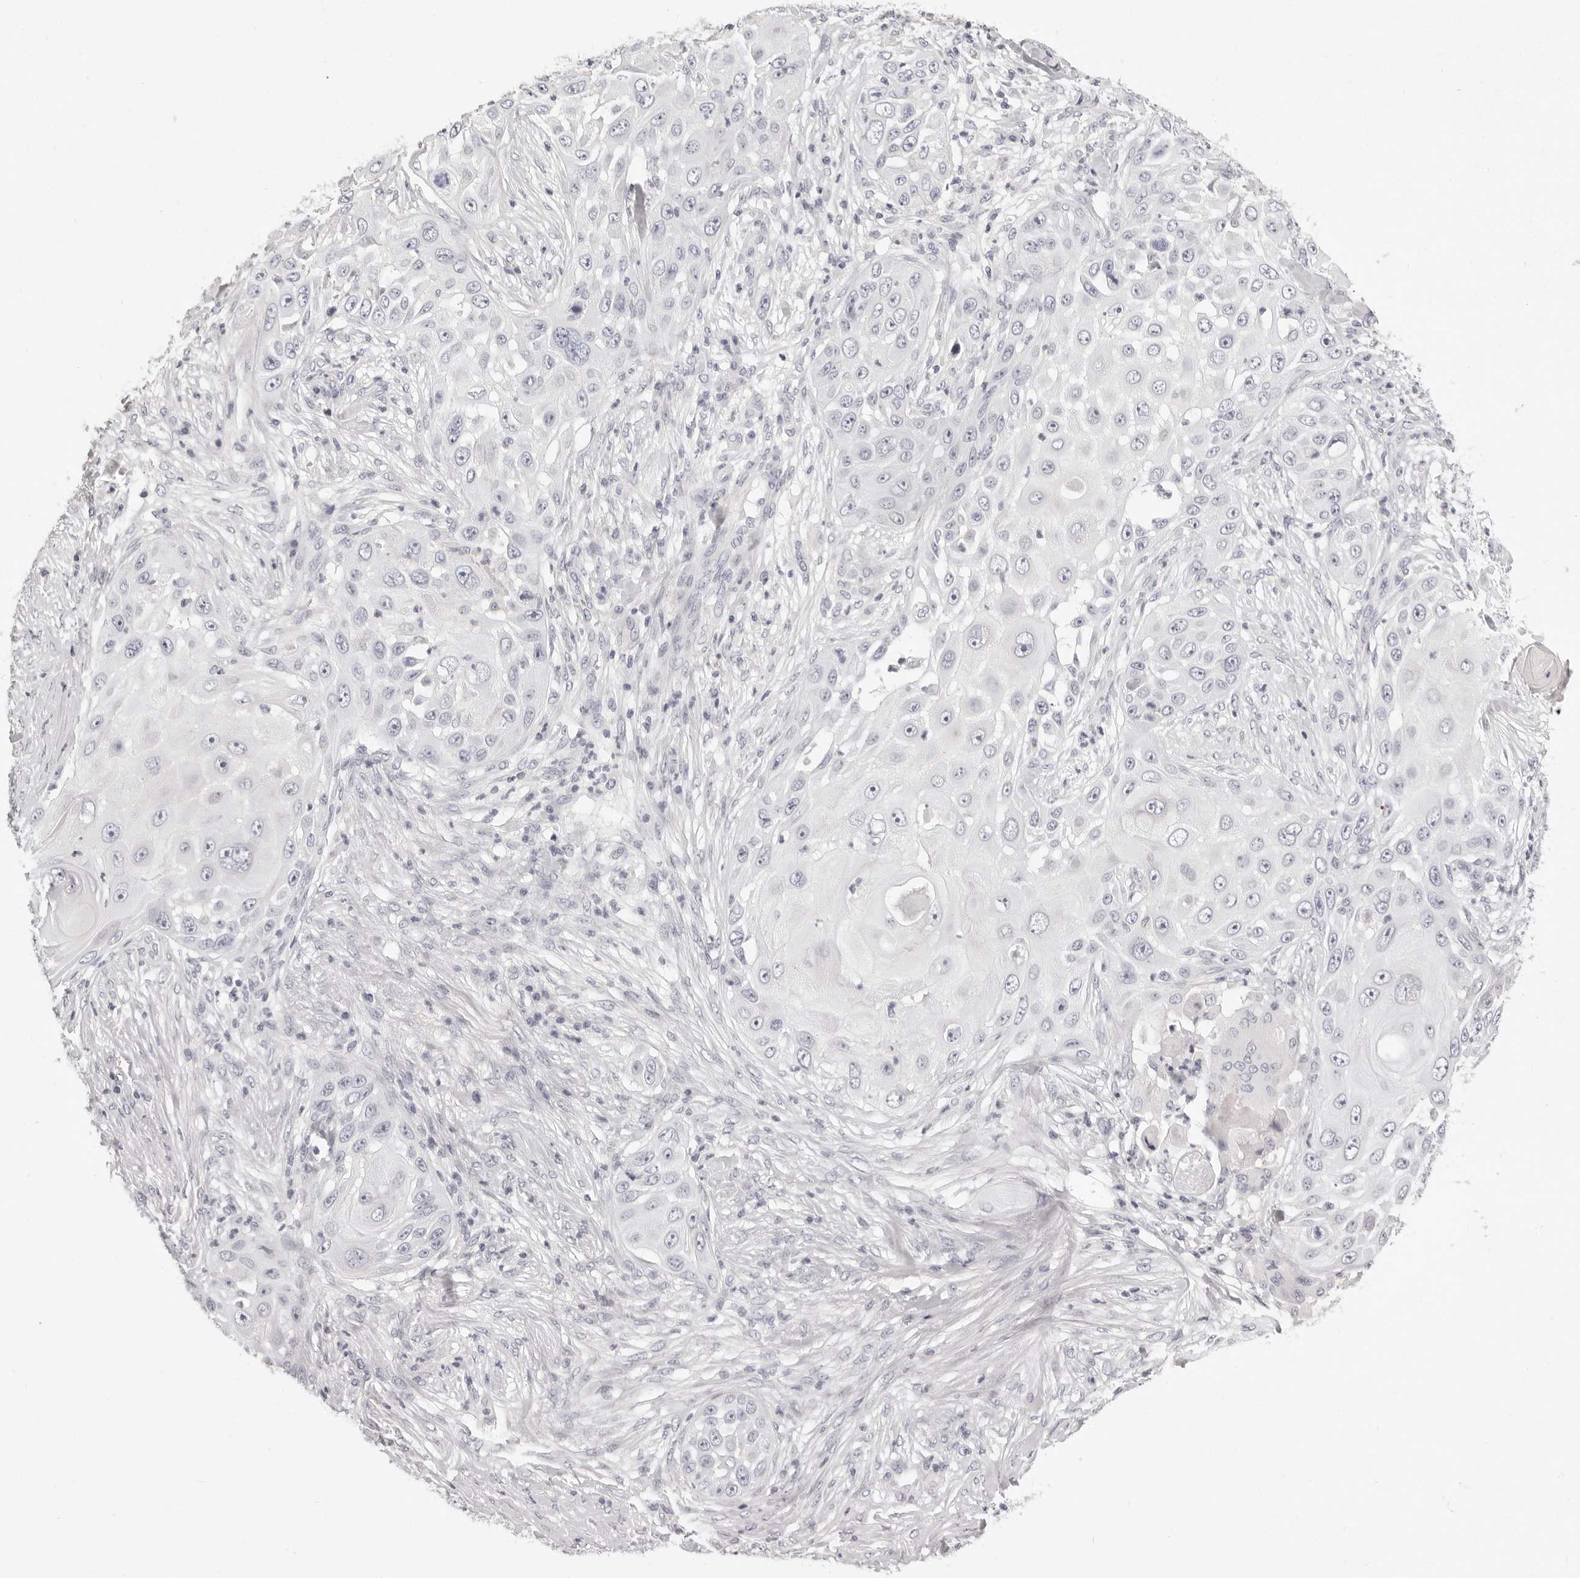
{"staining": {"intensity": "negative", "quantity": "none", "location": "none"}, "tissue": "skin cancer", "cell_type": "Tumor cells", "image_type": "cancer", "snomed": [{"axis": "morphology", "description": "Squamous cell carcinoma, NOS"}, {"axis": "topography", "description": "Skin"}], "caption": "An image of skin cancer stained for a protein exhibits no brown staining in tumor cells.", "gene": "FABP1", "patient": {"sex": "female", "age": 44}}